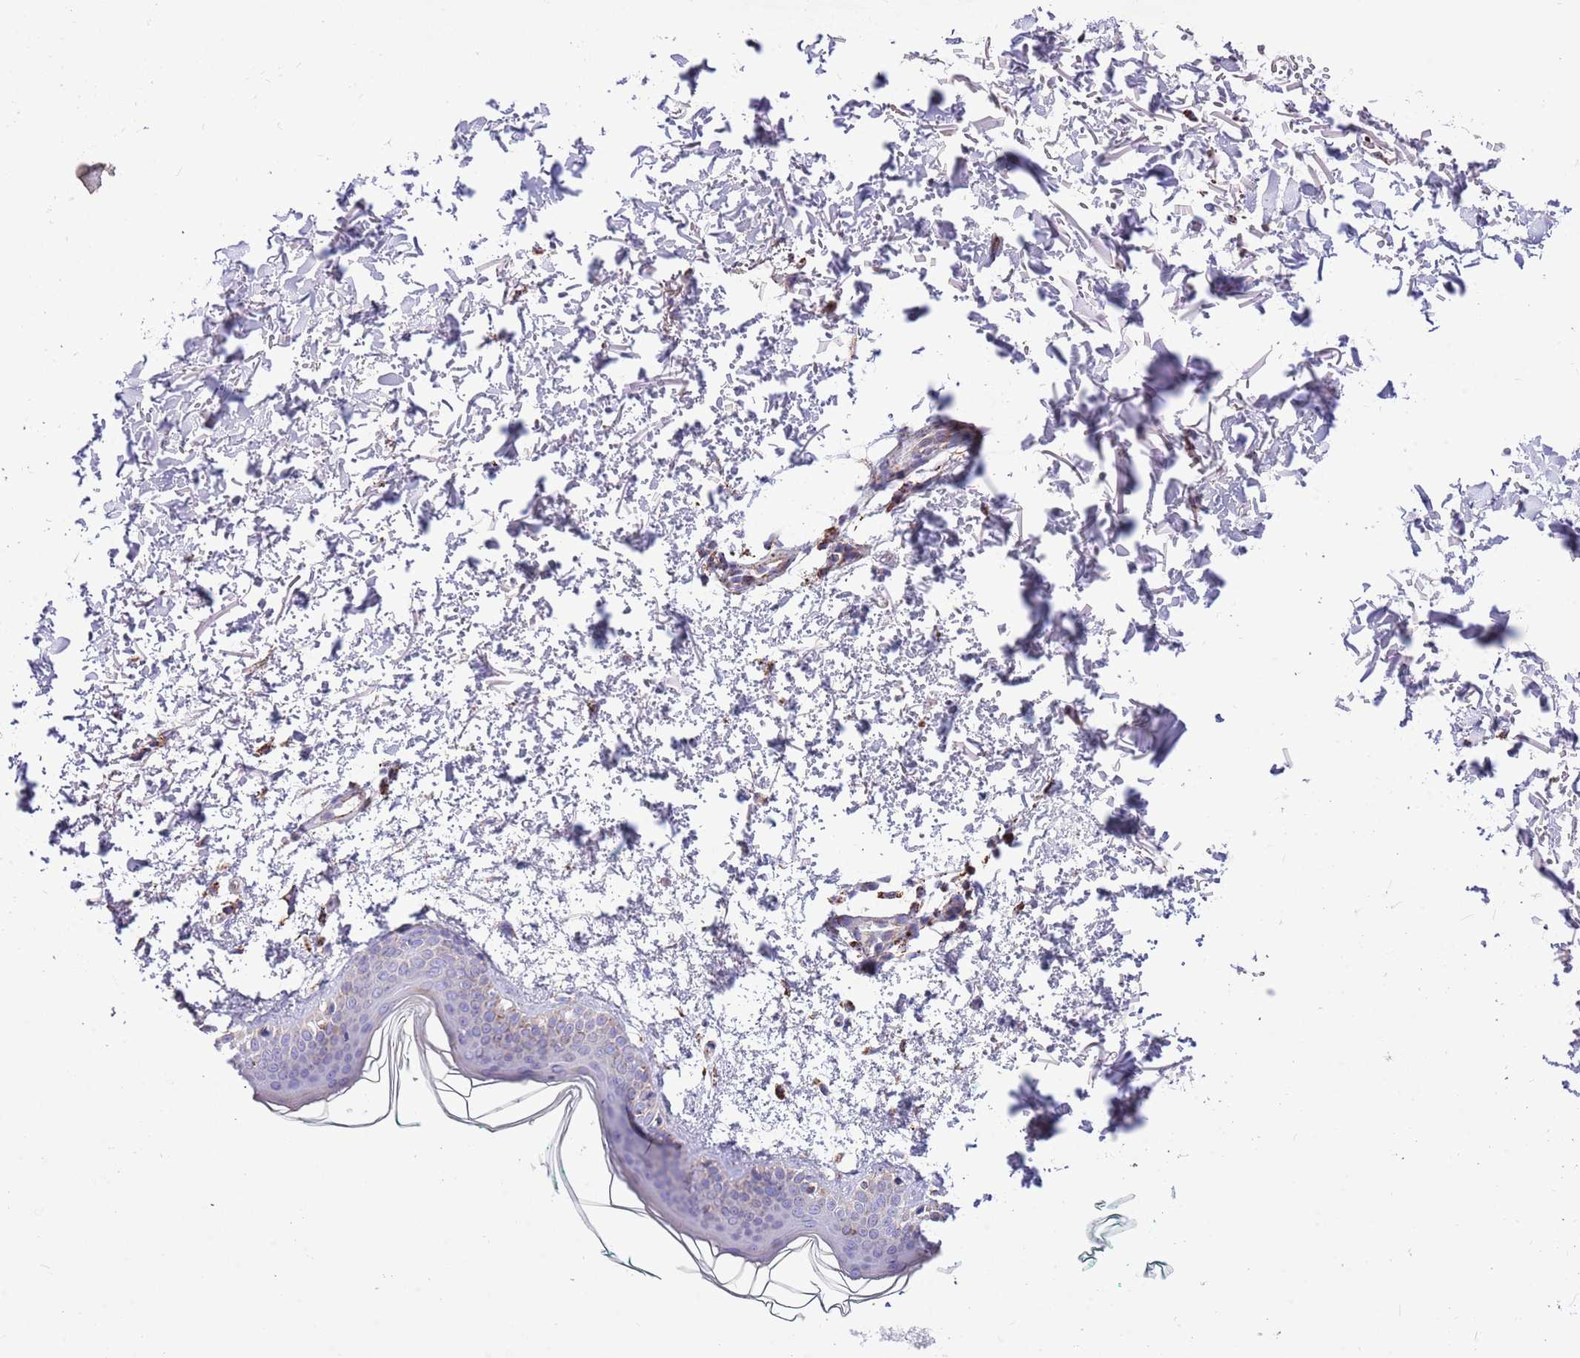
{"staining": {"intensity": "weak", "quantity": ">75%", "location": "cytoplasmic/membranous"}, "tissue": "skin", "cell_type": "Fibroblasts", "image_type": "normal", "snomed": [{"axis": "morphology", "description": "Normal tissue, NOS"}, {"axis": "topography", "description": "Skin"}], "caption": "Protein staining of benign skin shows weak cytoplasmic/membranous staining in about >75% of fibroblasts.", "gene": "TEKTIP1", "patient": {"sex": "male", "age": 66}}